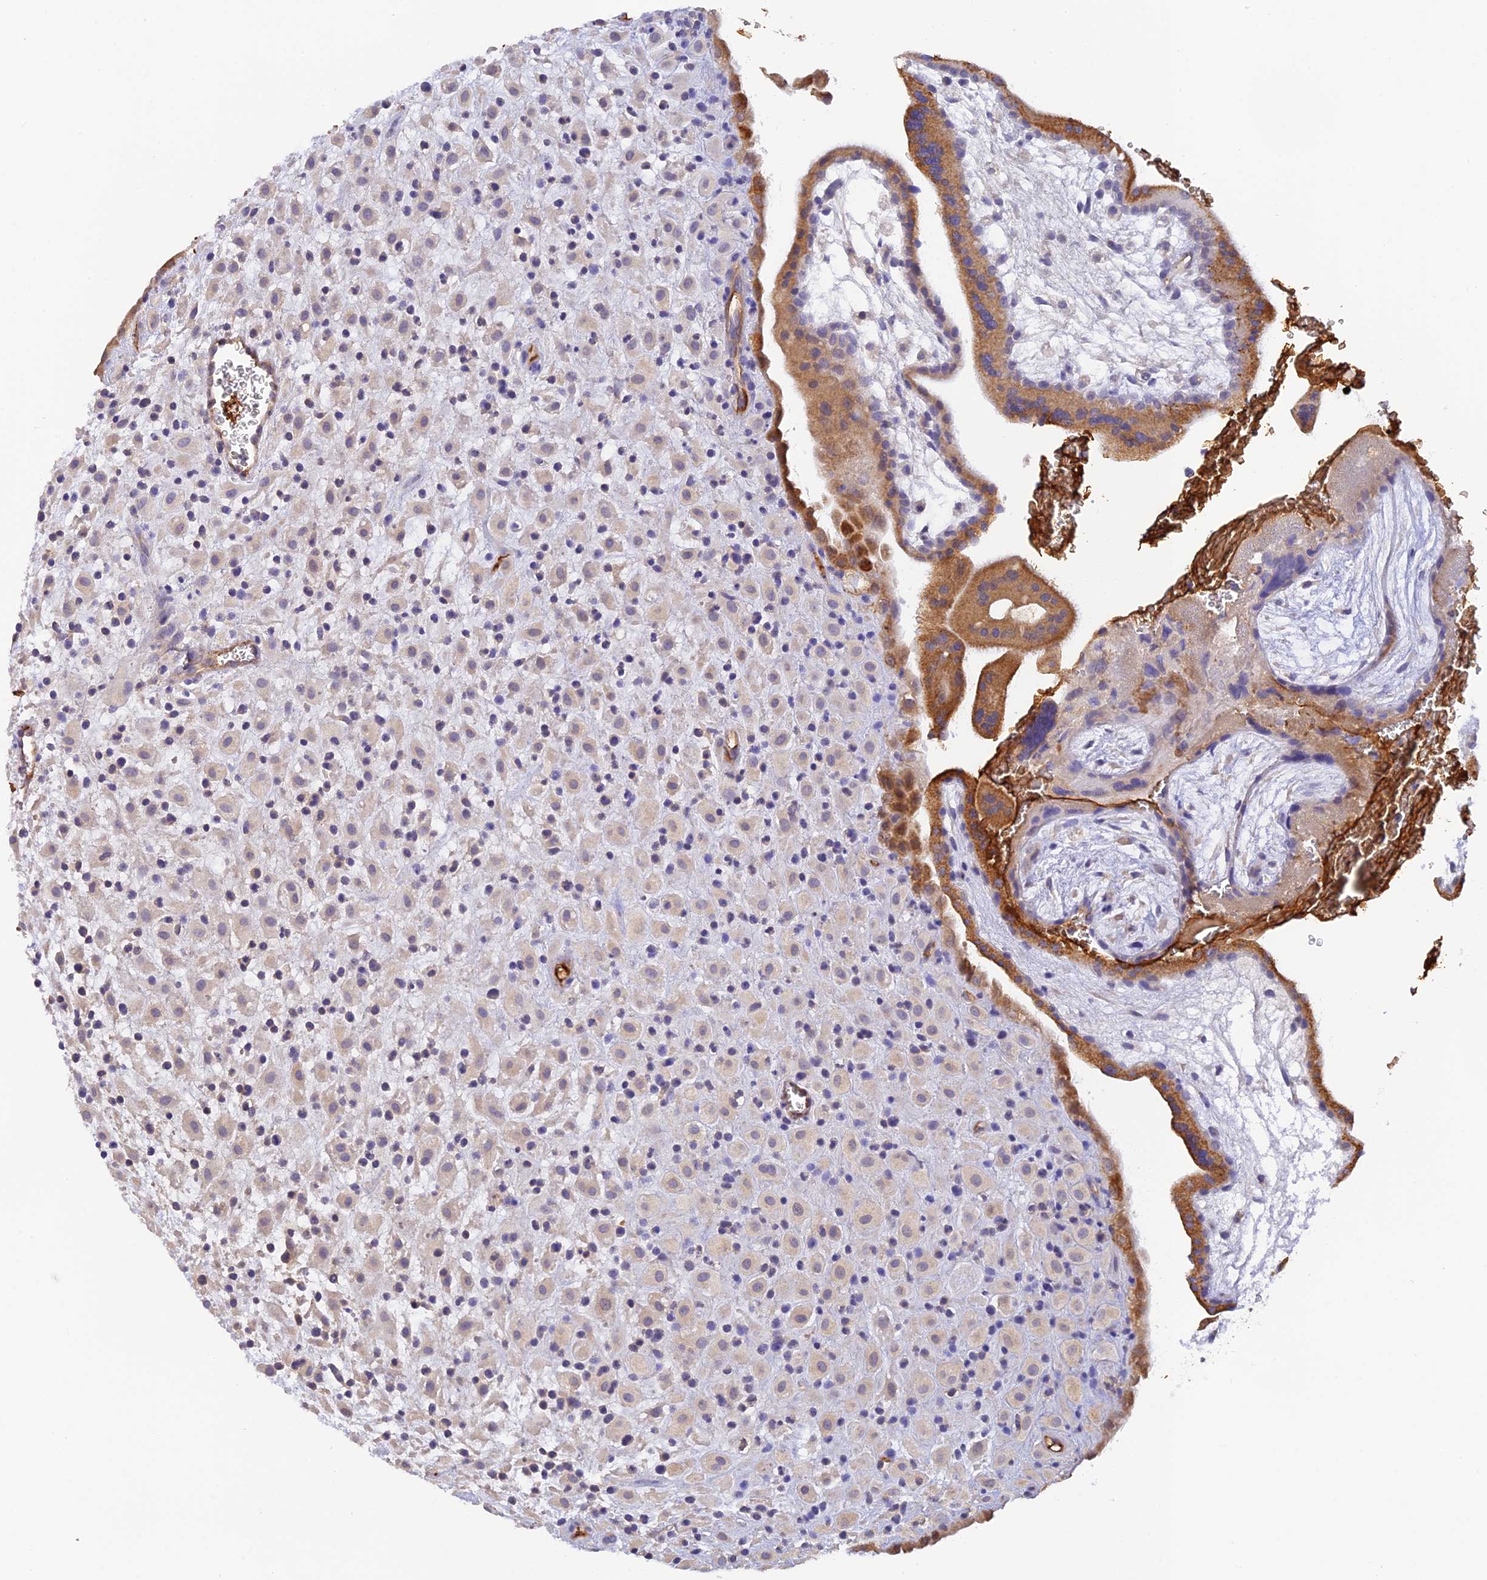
{"staining": {"intensity": "moderate", "quantity": "<25%", "location": "cytoplasmic/membranous"}, "tissue": "placenta", "cell_type": "Decidual cells", "image_type": "normal", "snomed": [{"axis": "morphology", "description": "Normal tissue, NOS"}, {"axis": "topography", "description": "Placenta"}], "caption": "Immunohistochemical staining of benign placenta shows <25% levels of moderate cytoplasmic/membranous protein staining in approximately <25% of decidual cells. (DAB IHC with brightfield microscopy, high magnification).", "gene": "HDHD2", "patient": {"sex": "female", "age": 35}}